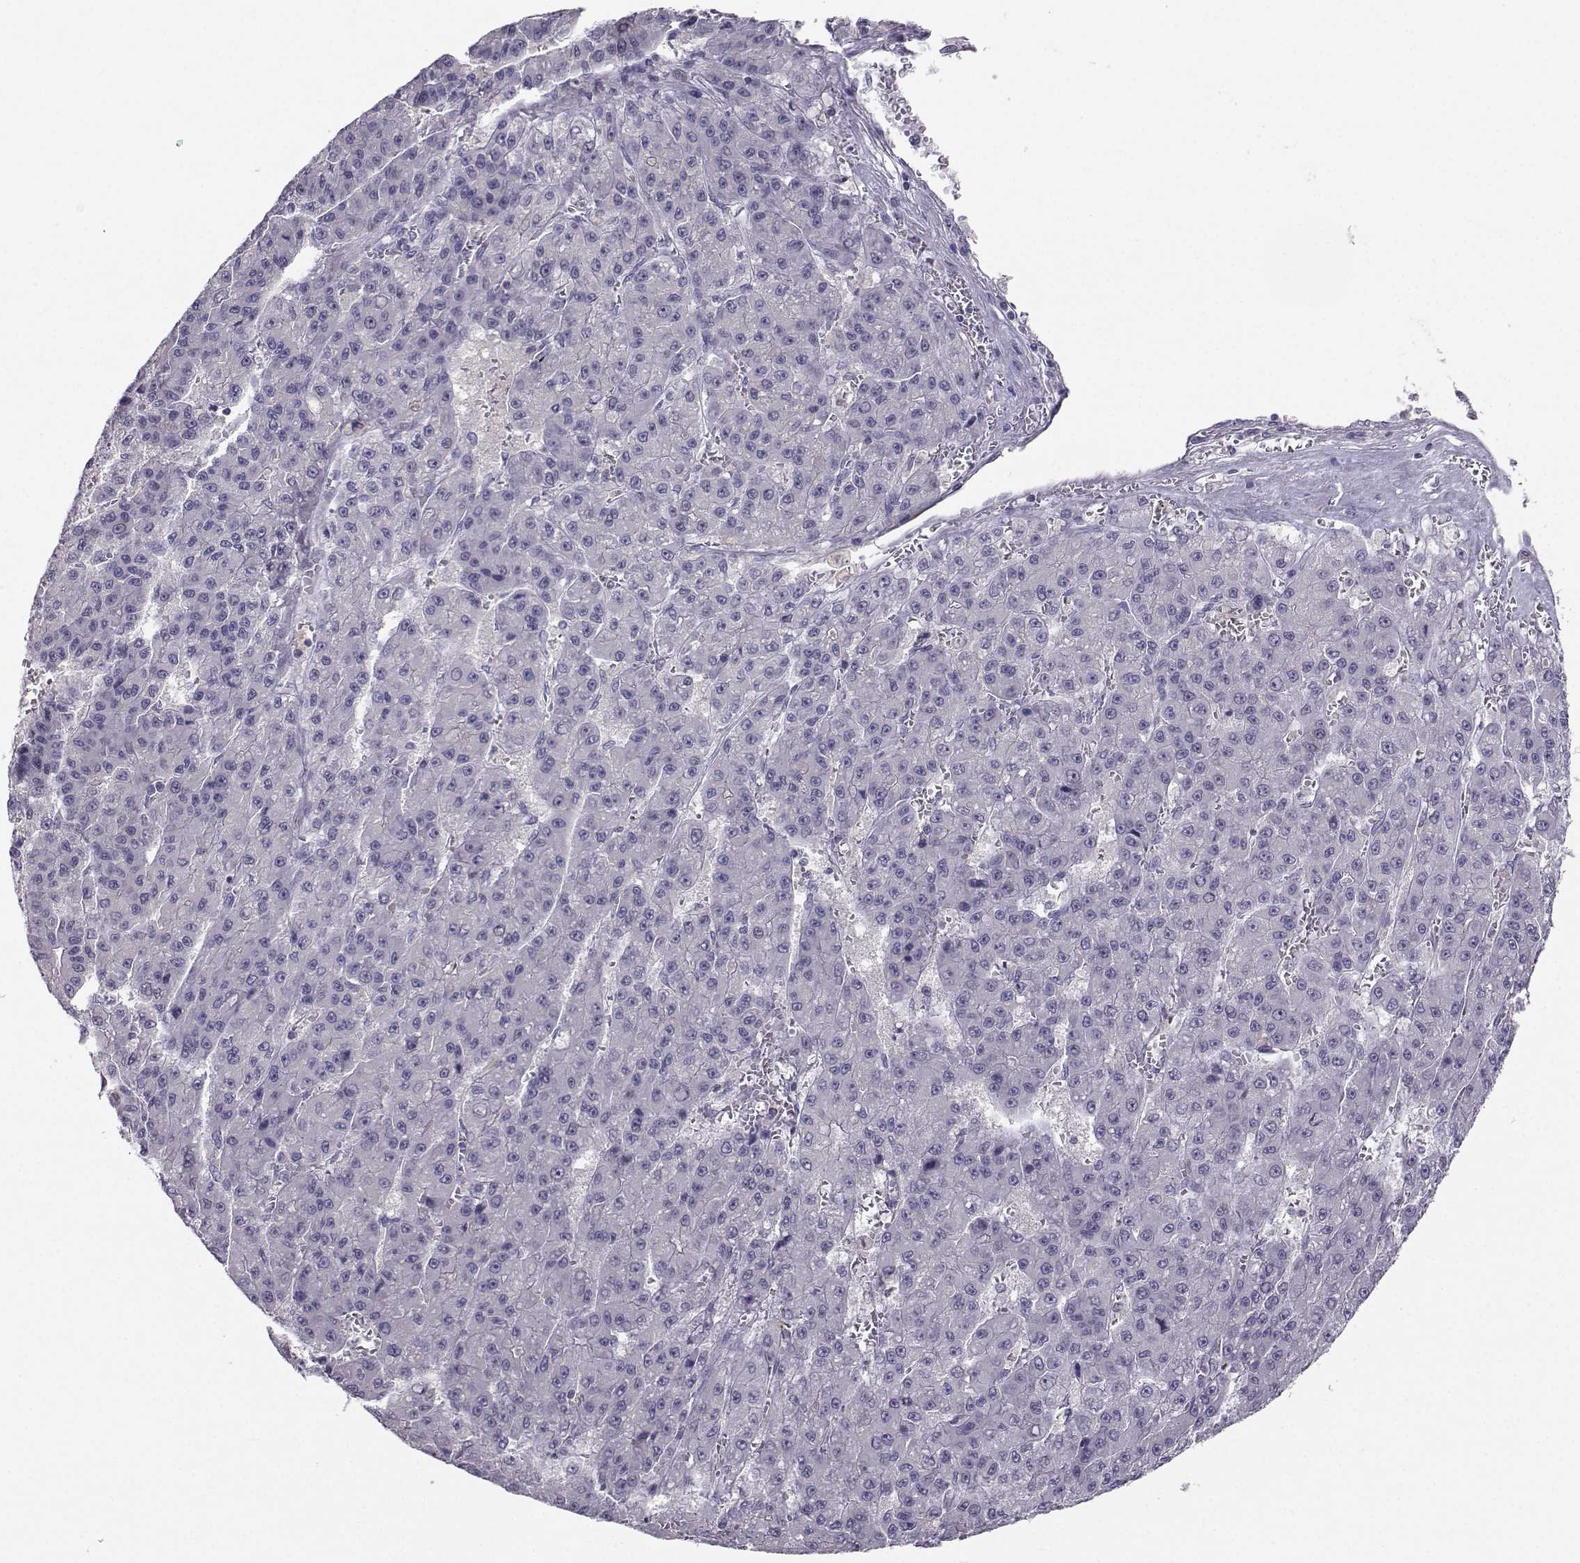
{"staining": {"intensity": "negative", "quantity": "none", "location": "none"}, "tissue": "liver cancer", "cell_type": "Tumor cells", "image_type": "cancer", "snomed": [{"axis": "morphology", "description": "Carcinoma, Hepatocellular, NOS"}, {"axis": "topography", "description": "Liver"}], "caption": "Immunohistochemical staining of hepatocellular carcinoma (liver) displays no significant staining in tumor cells. (DAB (3,3'-diaminobenzidine) IHC visualized using brightfield microscopy, high magnification).", "gene": "MROH7", "patient": {"sex": "male", "age": 70}}